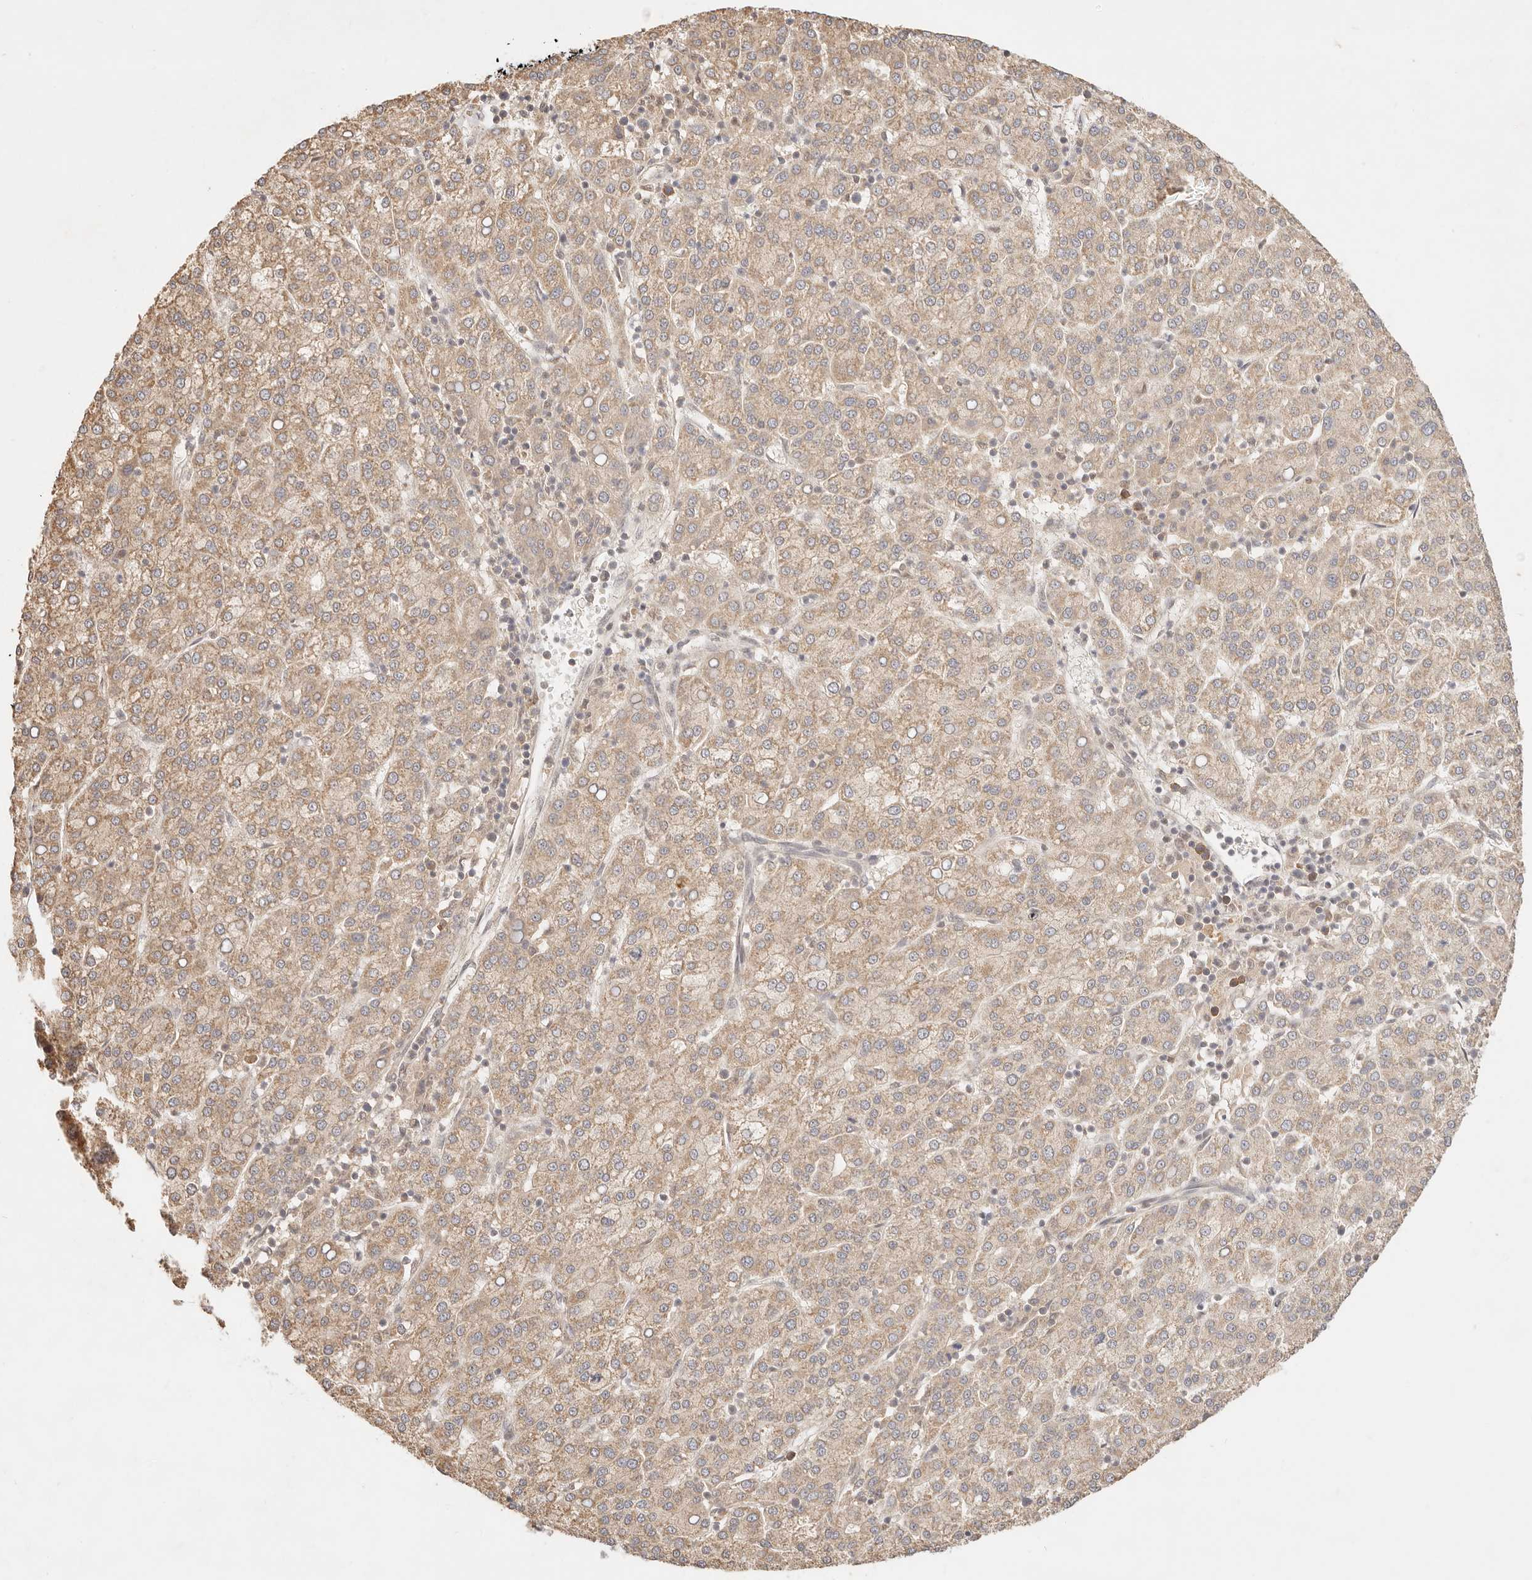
{"staining": {"intensity": "moderate", "quantity": ">75%", "location": "cytoplasmic/membranous"}, "tissue": "liver cancer", "cell_type": "Tumor cells", "image_type": "cancer", "snomed": [{"axis": "morphology", "description": "Carcinoma, Hepatocellular, NOS"}, {"axis": "topography", "description": "Liver"}], "caption": "The immunohistochemical stain shows moderate cytoplasmic/membranous expression in tumor cells of liver cancer (hepatocellular carcinoma) tissue.", "gene": "TRIM11", "patient": {"sex": "female", "age": 58}}